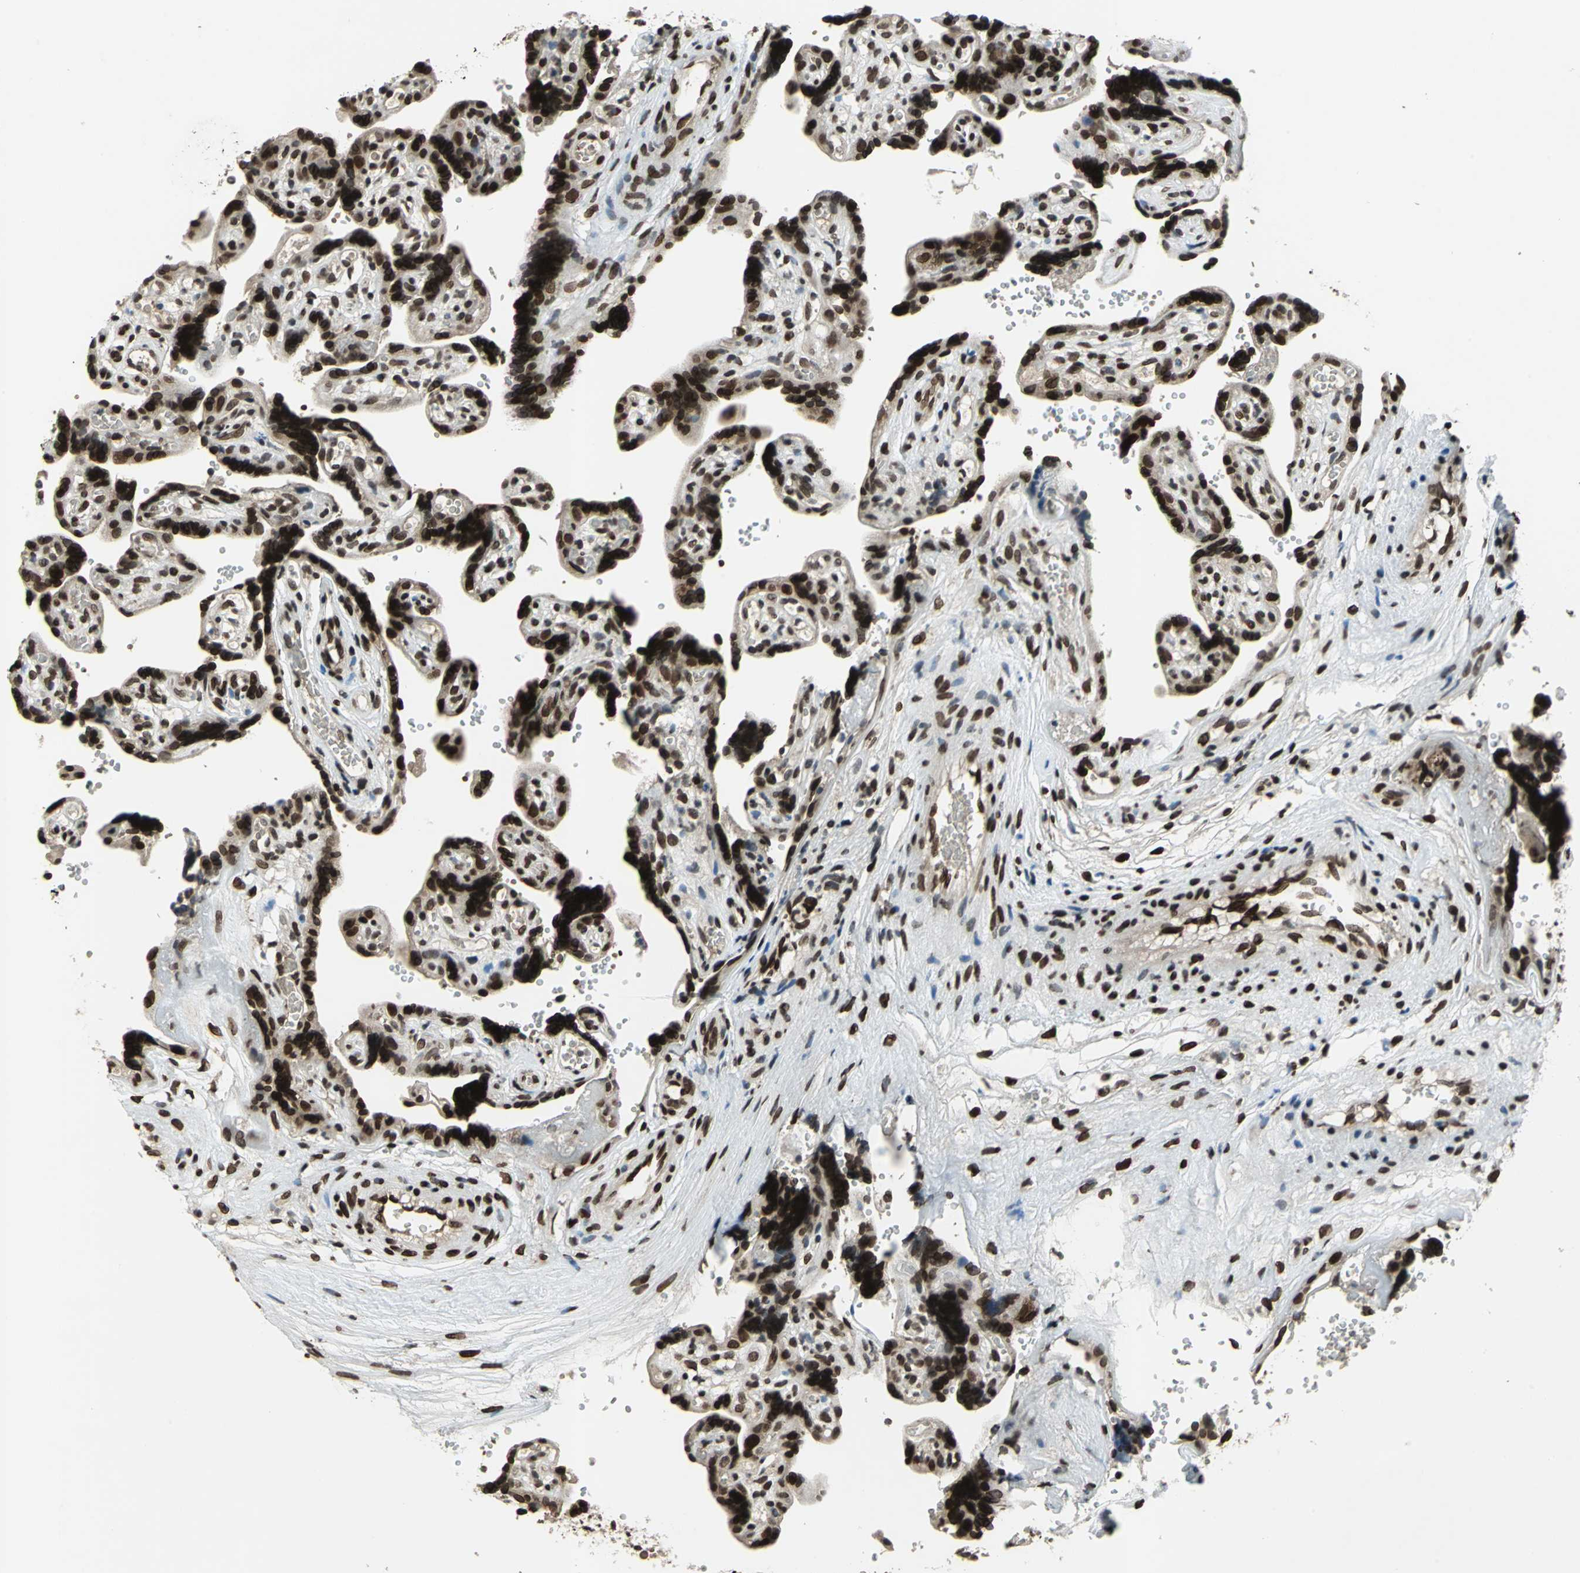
{"staining": {"intensity": "strong", "quantity": ">75%", "location": "cytoplasmic/membranous,nuclear"}, "tissue": "placenta", "cell_type": "Decidual cells", "image_type": "normal", "snomed": [{"axis": "morphology", "description": "Normal tissue, NOS"}, {"axis": "topography", "description": "Placenta"}], "caption": "A high-resolution micrograph shows IHC staining of normal placenta, which shows strong cytoplasmic/membranous,nuclear staining in approximately >75% of decidual cells. The staining is performed using DAB brown chromogen to label protein expression. The nuclei are counter-stained blue using hematoxylin.", "gene": "ISY1", "patient": {"sex": "female", "age": 30}}